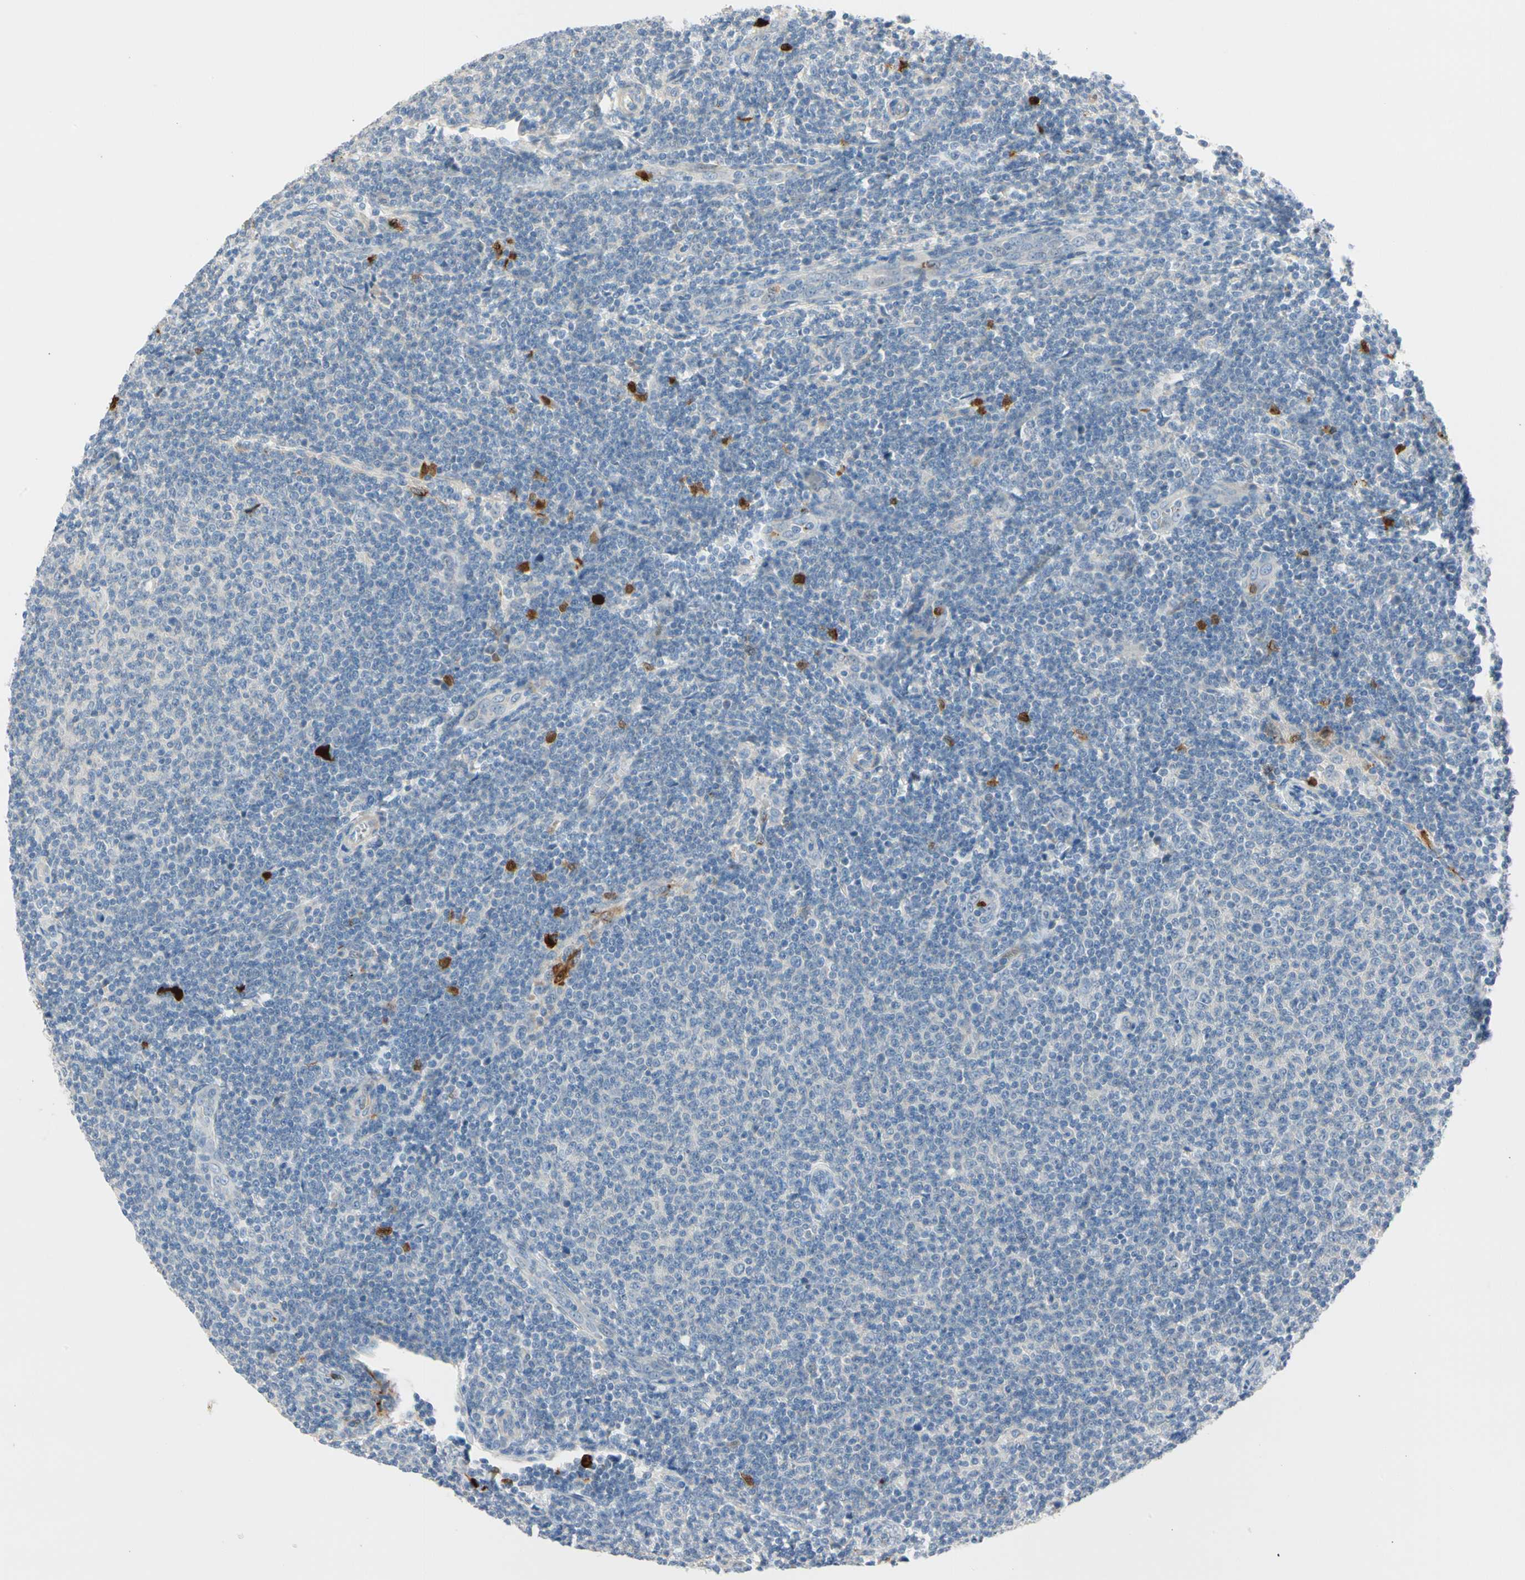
{"staining": {"intensity": "negative", "quantity": "none", "location": "none"}, "tissue": "lymphoma", "cell_type": "Tumor cells", "image_type": "cancer", "snomed": [{"axis": "morphology", "description": "Malignant lymphoma, non-Hodgkin's type, Low grade"}, {"axis": "topography", "description": "Lymph node"}], "caption": "Histopathology image shows no significant protein positivity in tumor cells of malignant lymphoma, non-Hodgkin's type (low-grade). (DAB IHC, high magnification).", "gene": "TRAF5", "patient": {"sex": "male", "age": 66}}